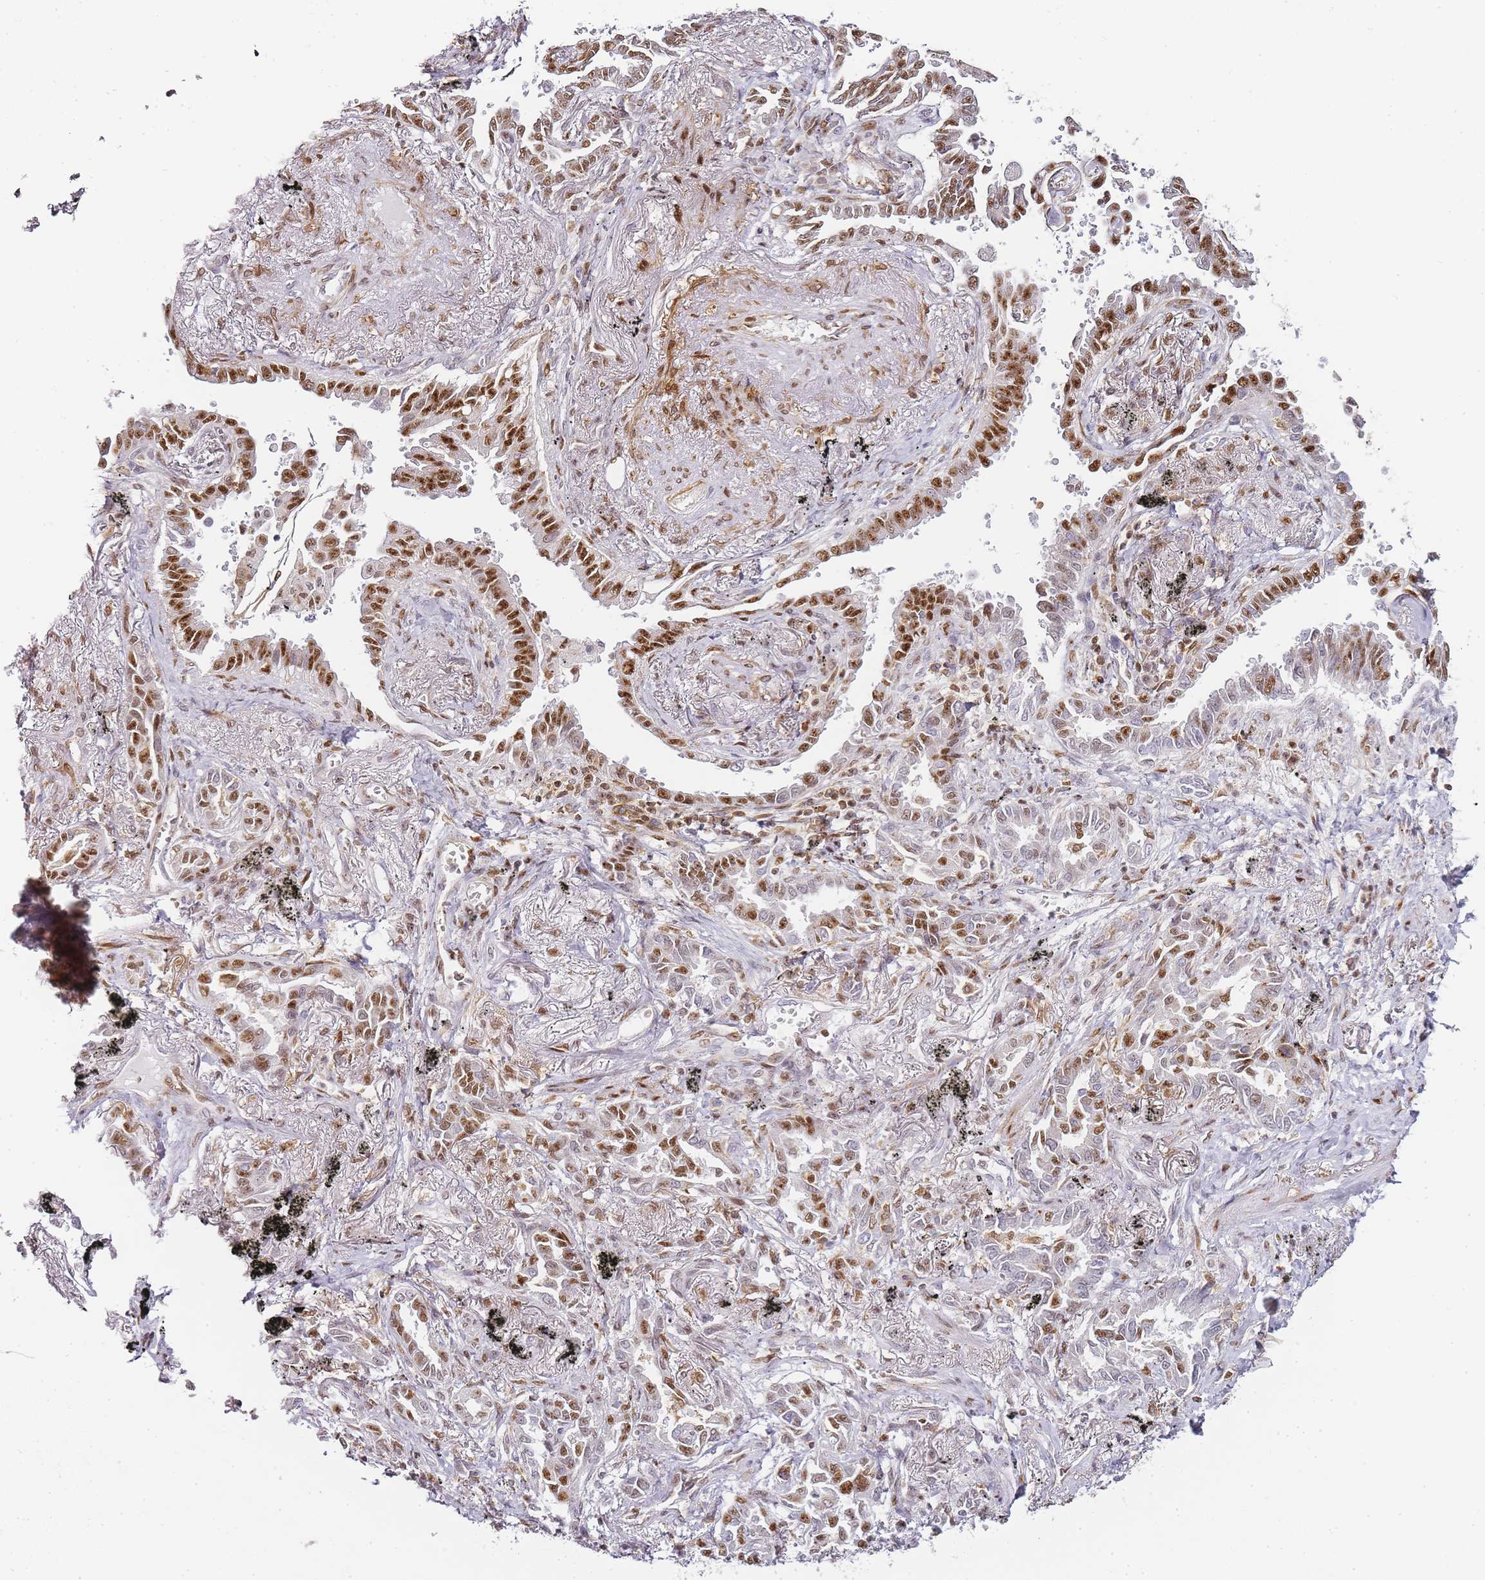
{"staining": {"intensity": "strong", "quantity": ">75%", "location": "nuclear"}, "tissue": "lung cancer", "cell_type": "Tumor cells", "image_type": "cancer", "snomed": [{"axis": "morphology", "description": "Adenocarcinoma, NOS"}, {"axis": "topography", "description": "Lung"}], "caption": "DAB (3,3'-diaminobenzidine) immunohistochemical staining of lung cancer (adenocarcinoma) reveals strong nuclear protein positivity in about >75% of tumor cells.", "gene": "JAKMIP1", "patient": {"sex": "male", "age": 67}}